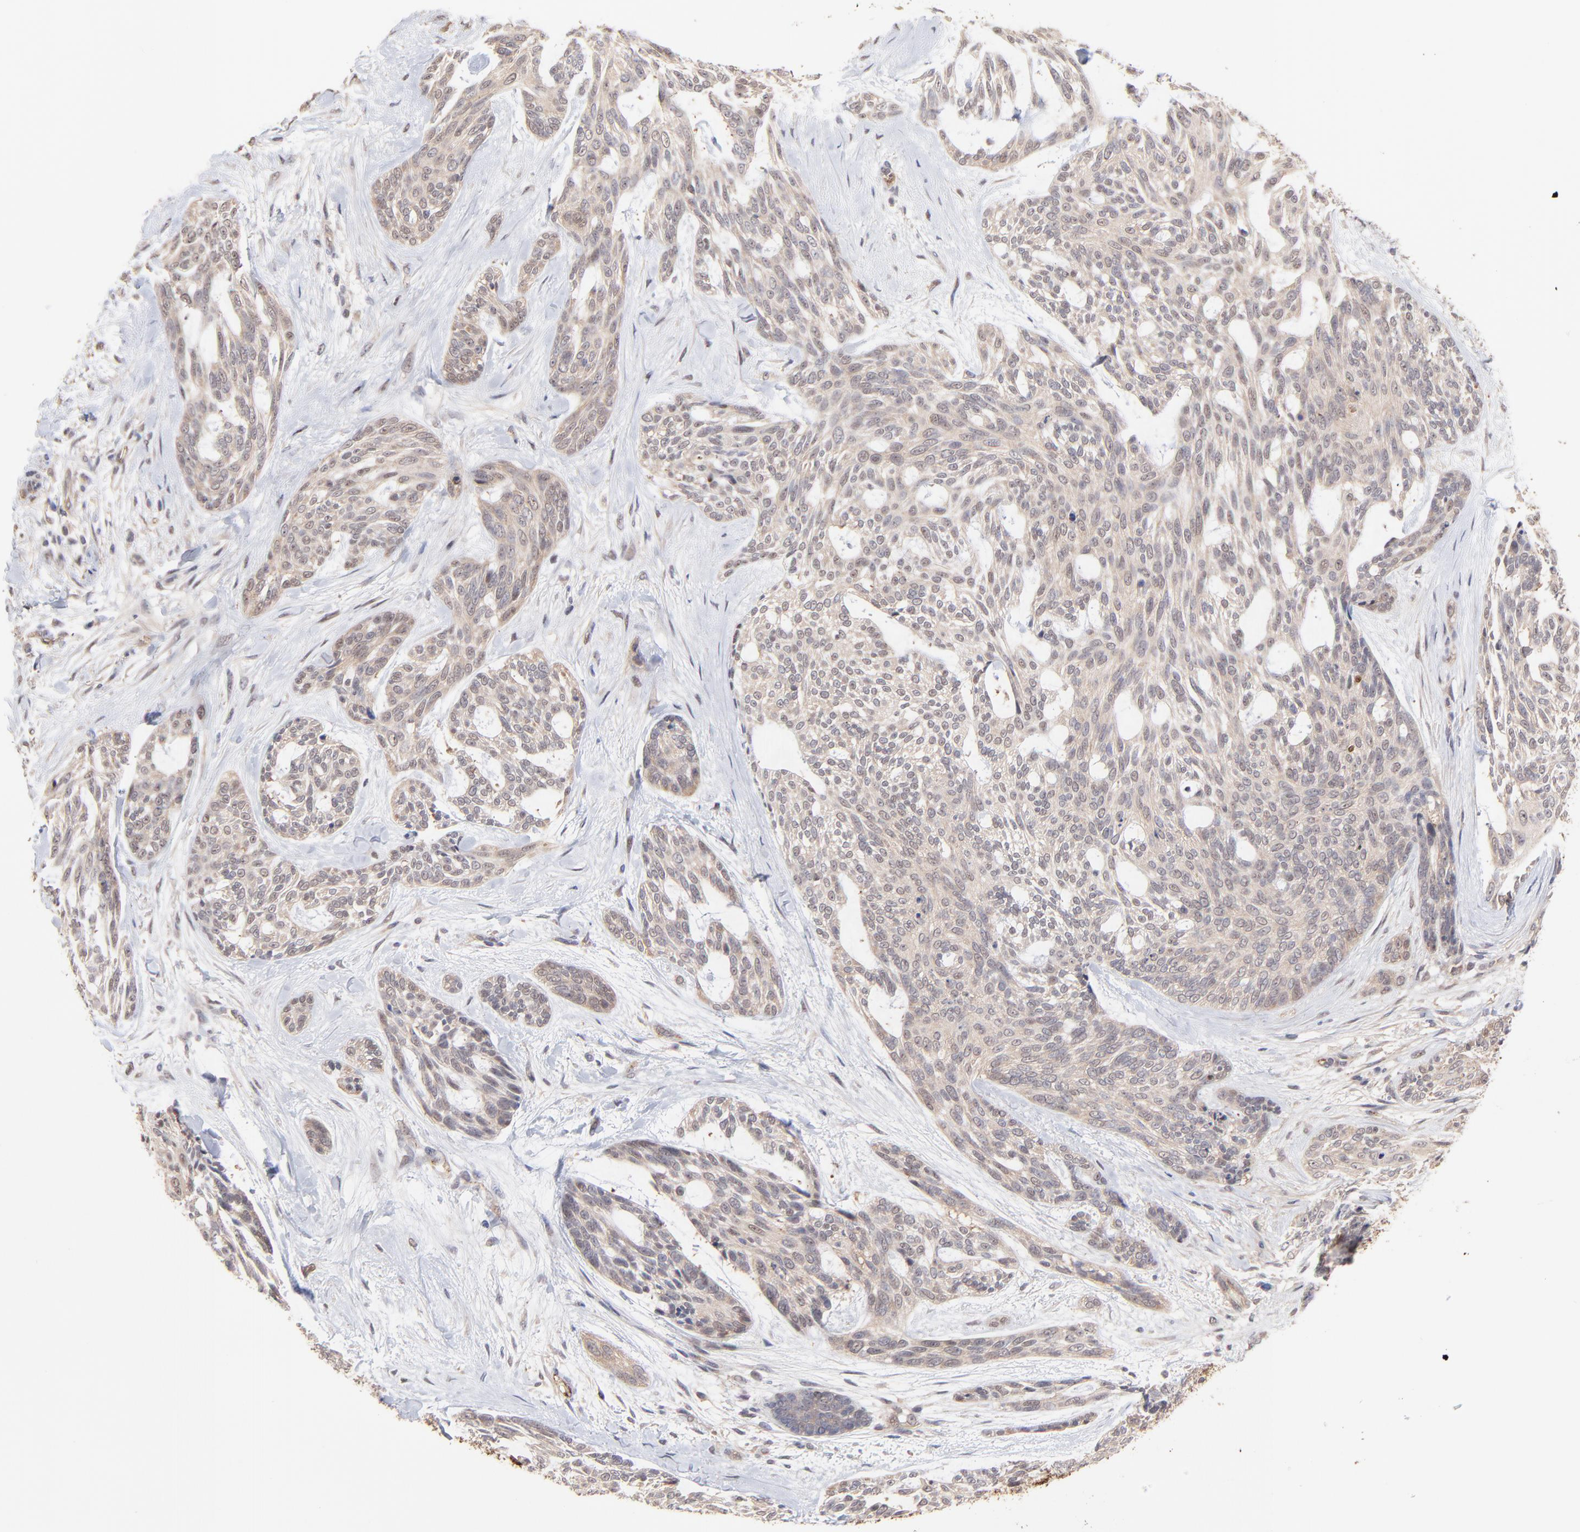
{"staining": {"intensity": "weak", "quantity": "<25%", "location": "cytoplasmic/membranous,nuclear"}, "tissue": "skin cancer", "cell_type": "Tumor cells", "image_type": "cancer", "snomed": [{"axis": "morphology", "description": "Normal tissue, NOS"}, {"axis": "morphology", "description": "Basal cell carcinoma"}, {"axis": "topography", "description": "Skin"}], "caption": "DAB immunohistochemical staining of human basal cell carcinoma (skin) displays no significant staining in tumor cells. (Stains: DAB (3,3'-diaminobenzidine) IHC with hematoxylin counter stain, Microscopy: brightfield microscopy at high magnification).", "gene": "PSMD14", "patient": {"sex": "female", "age": 71}}